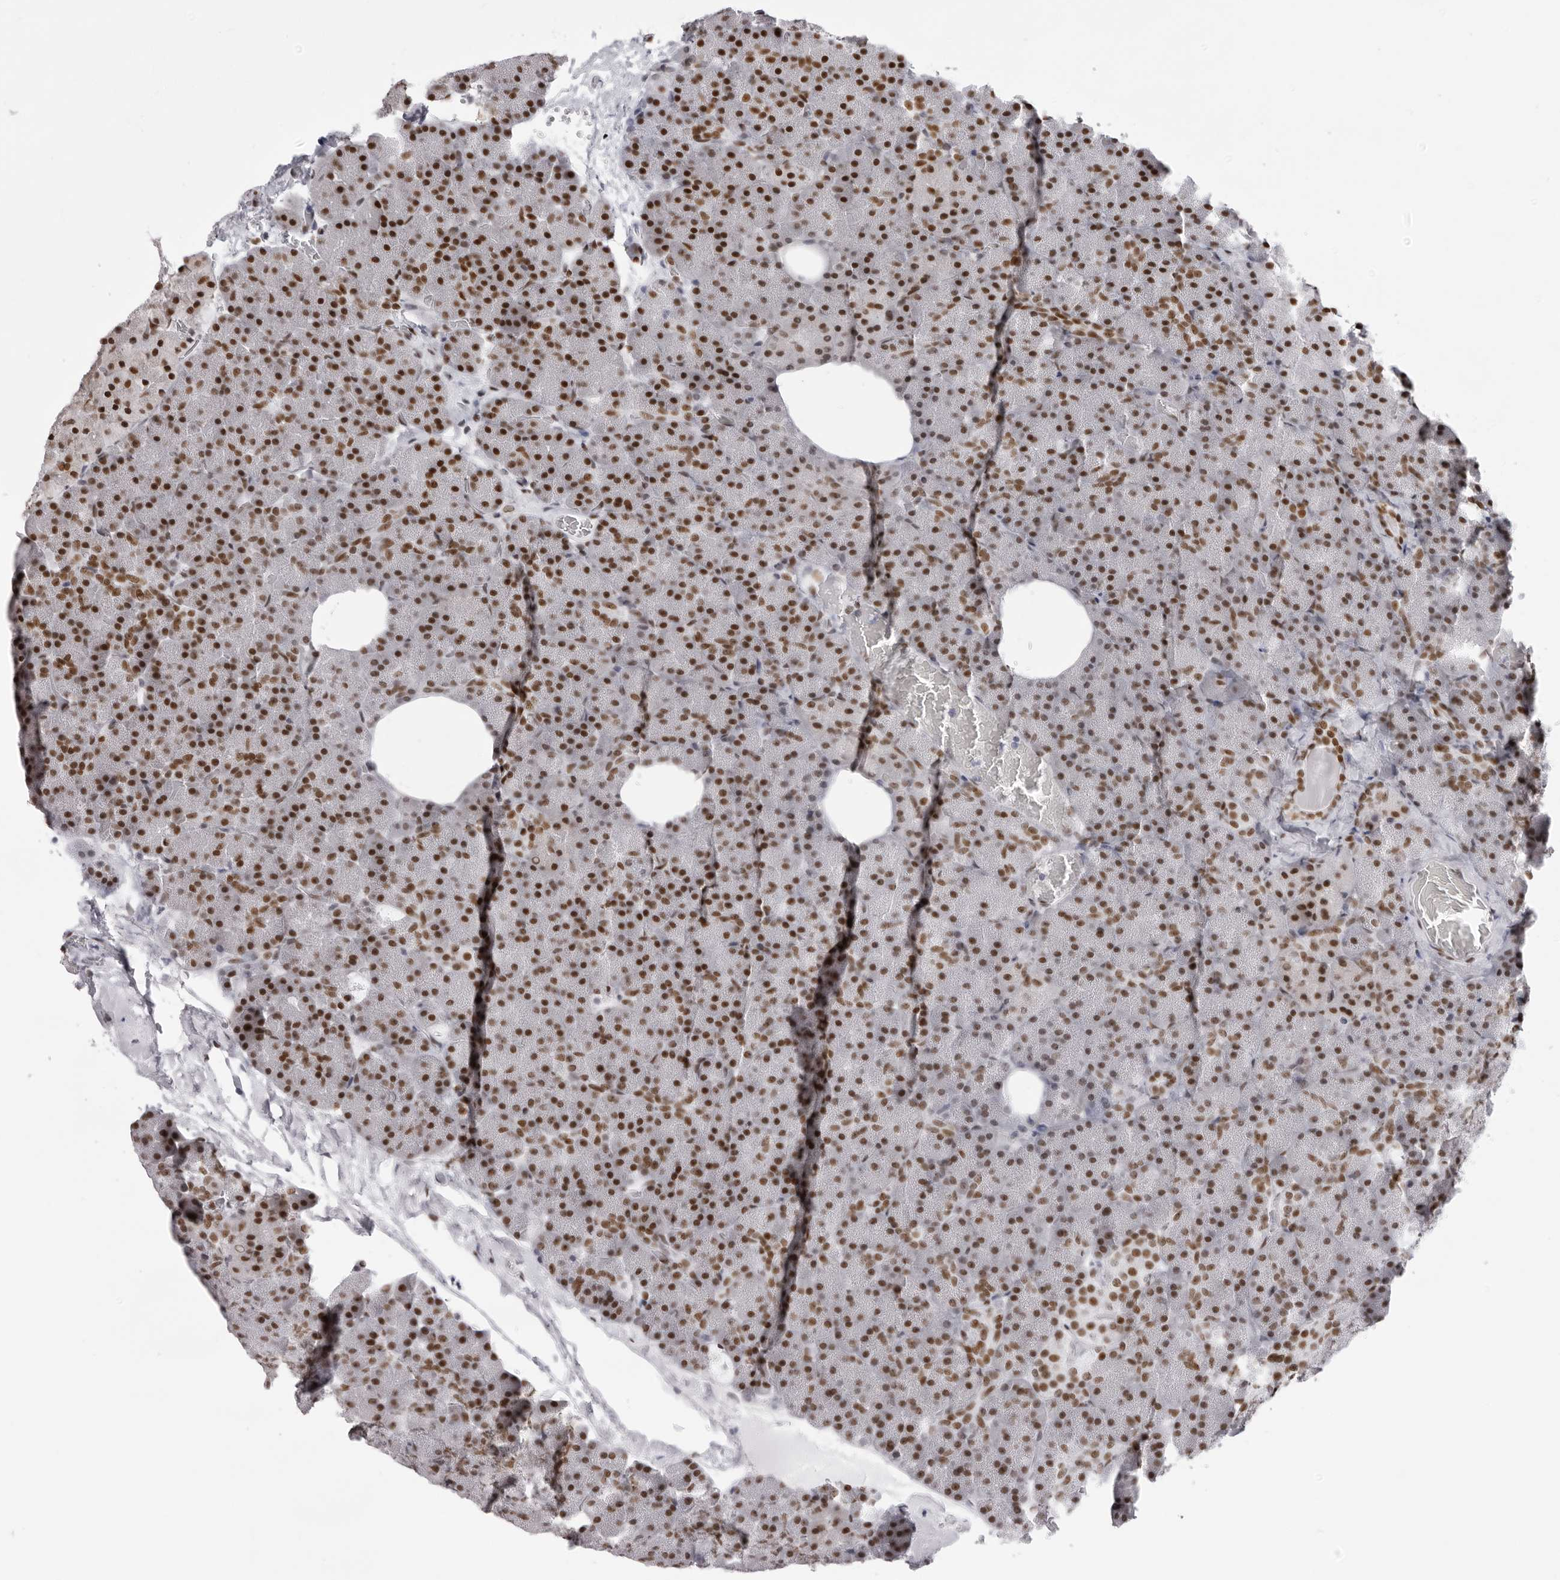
{"staining": {"intensity": "strong", "quantity": "25%-75%", "location": "nuclear"}, "tissue": "pancreas", "cell_type": "Exocrine glandular cells", "image_type": "normal", "snomed": [{"axis": "morphology", "description": "Normal tissue, NOS"}, {"axis": "morphology", "description": "Carcinoid, malignant, NOS"}, {"axis": "topography", "description": "Pancreas"}], "caption": "Pancreas stained with immunohistochemistry reveals strong nuclear staining in approximately 25%-75% of exocrine glandular cells. (brown staining indicates protein expression, while blue staining denotes nuclei).", "gene": "IRF2BP2", "patient": {"sex": "female", "age": 35}}